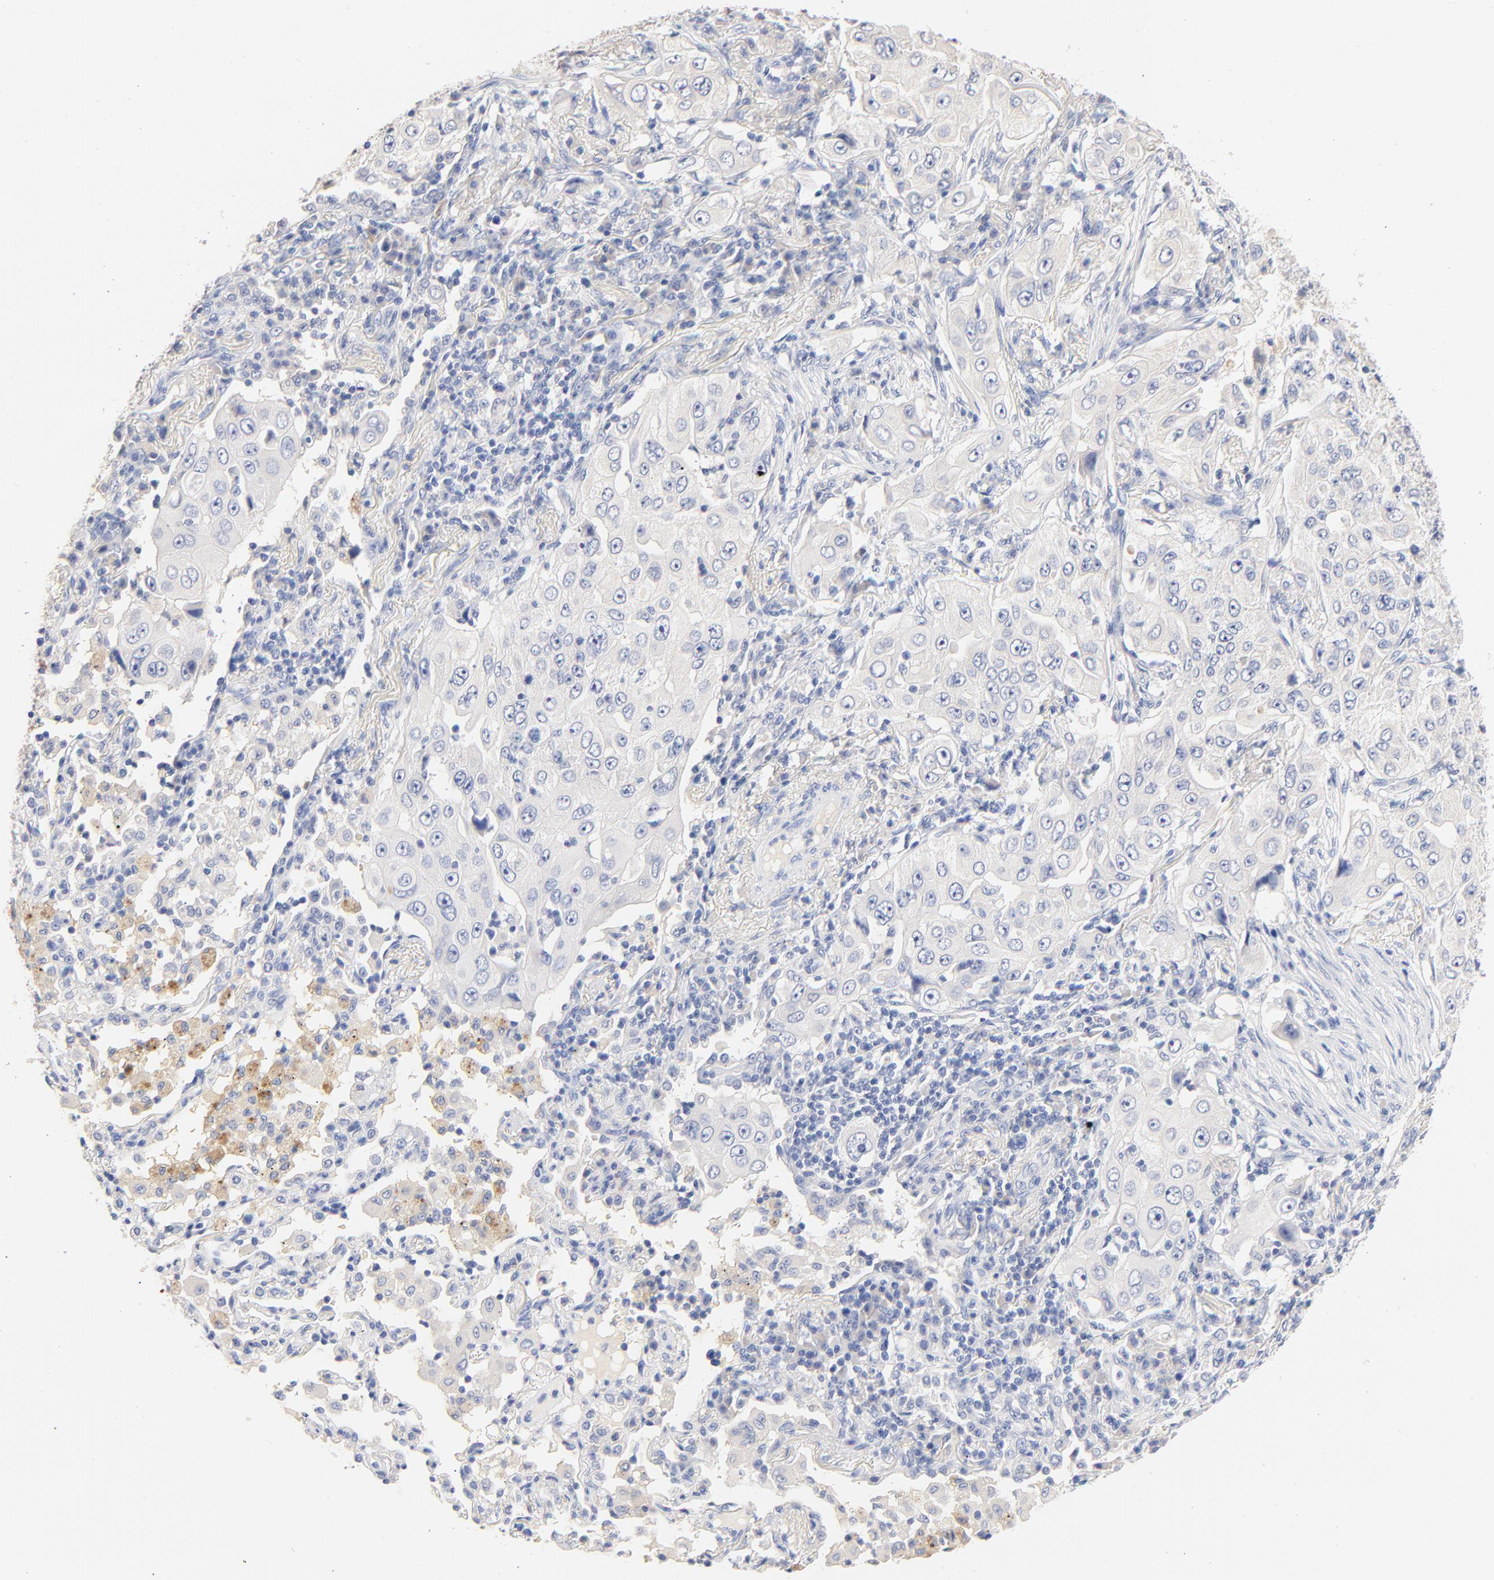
{"staining": {"intensity": "negative", "quantity": "none", "location": "none"}, "tissue": "lung cancer", "cell_type": "Tumor cells", "image_type": "cancer", "snomed": [{"axis": "morphology", "description": "Adenocarcinoma, NOS"}, {"axis": "topography", "description": "Lung"}], "caption": "An immunohistochemistry image of adenocarcinoma (lung) is shown. There is no staining in tumor cells of adenocarcinoma (lung).", "gene": "CPS1", "patient": {"sex": "male", "age": 84}}